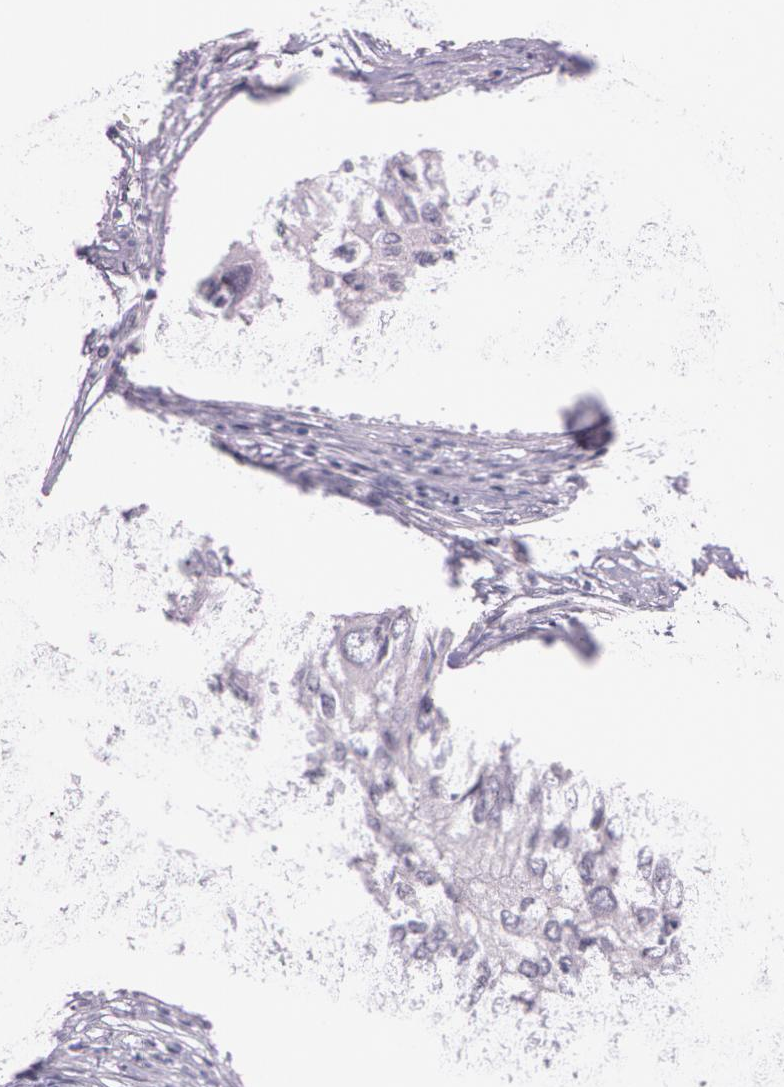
{"staining": {"intensity": "negative", "quantity": "none", "location": "none"}, "tissue": "lung cancer", "cell_type": "Tumor cells", "image_type": "cancer", "snomed": [{"axis": "morphology", "description": "Adenocarcinoma, NOS"}, {"axis": "topography", "description": "Lung"}], "caption": "Tumor cells are negative for protein expression in human adenocarcinoma (lung).", "gene": "FBL", "patient": {"sex": "male", "age": 48}}